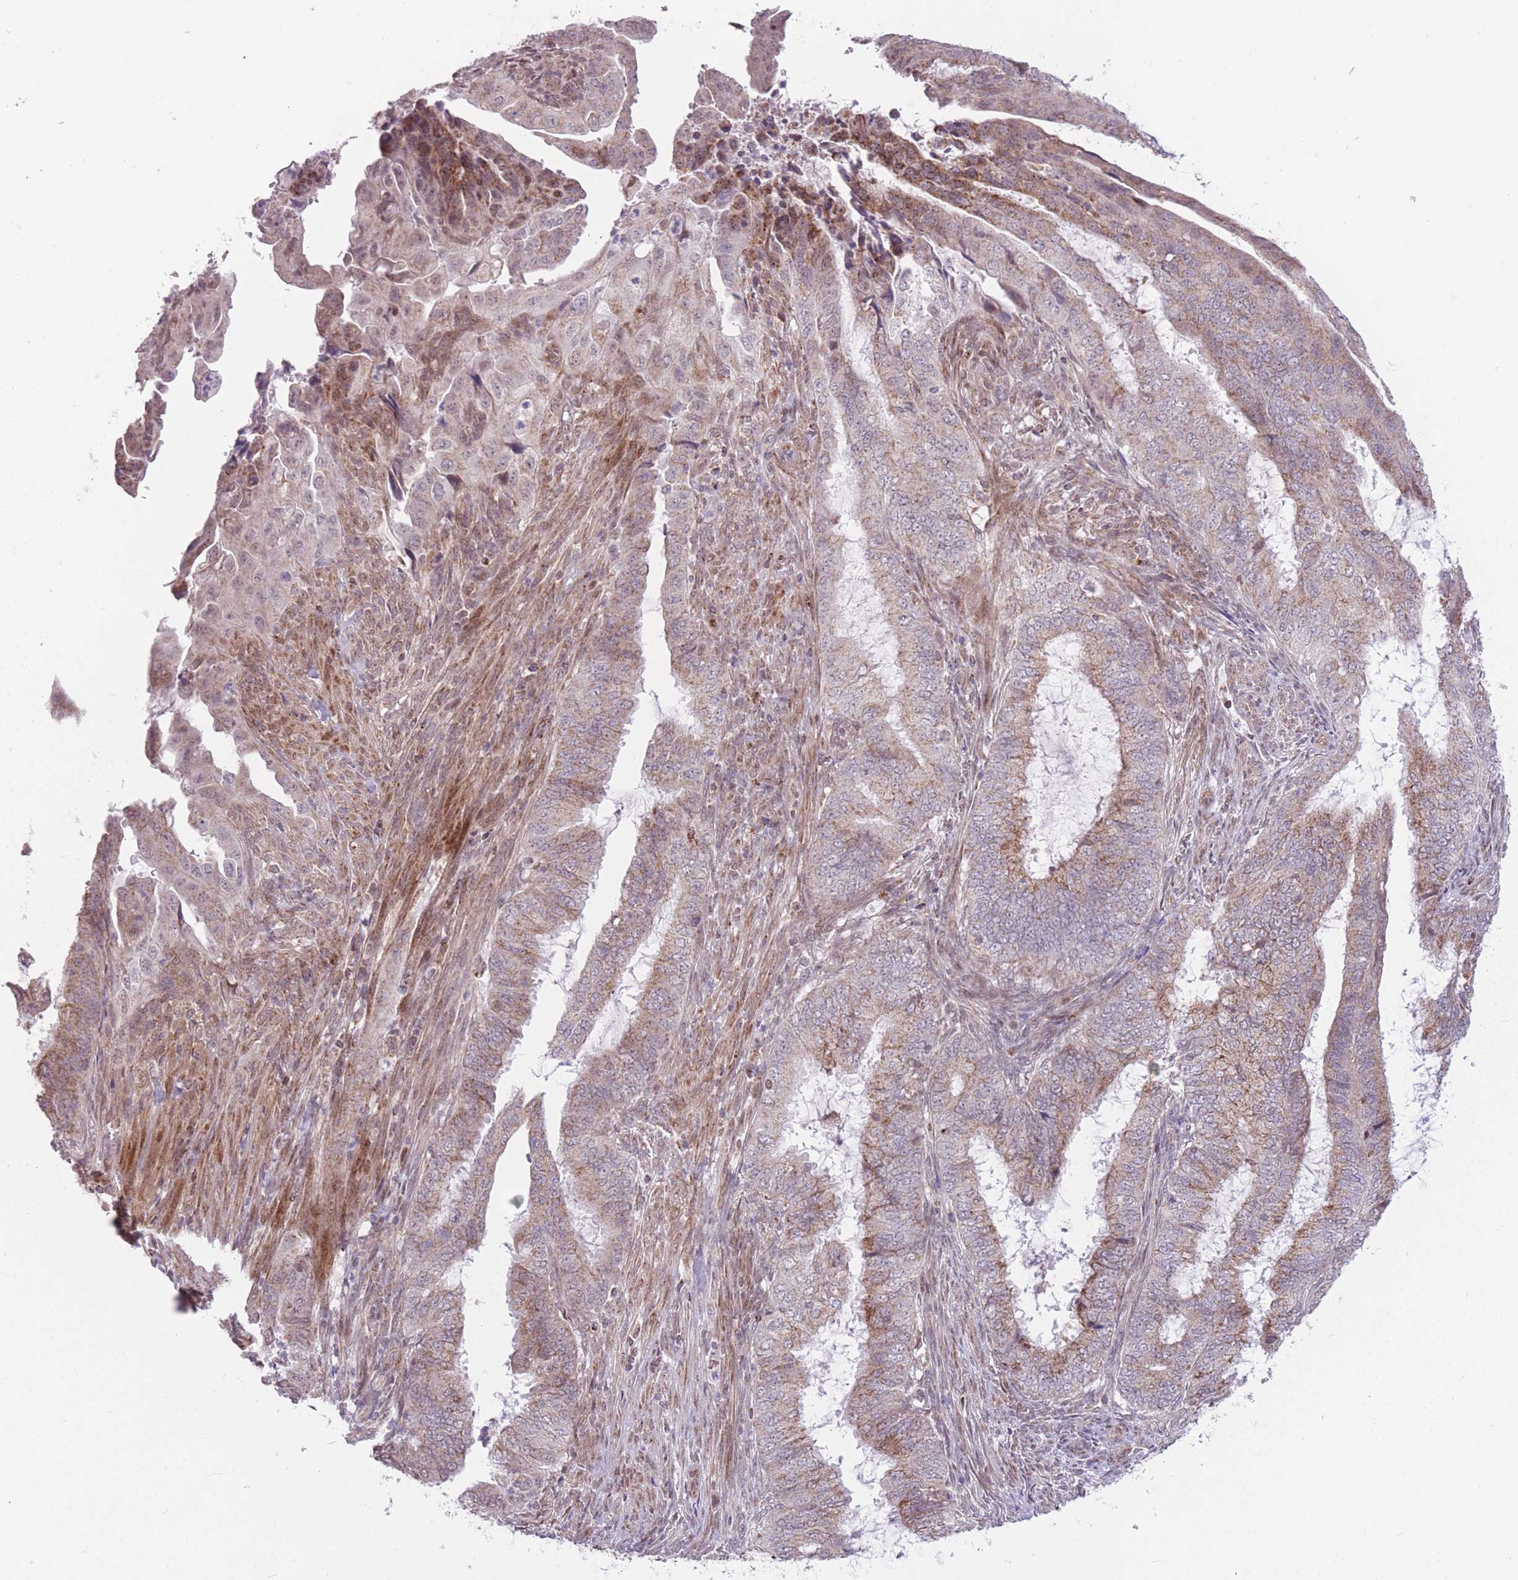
{"staining": {"intensity": "moderate", "quantity": ">75%", "location": "cytoplasmic/membranous"}, "tissue": "endometrial cancer", "cell_type": "Tumor cells", "image_type": "cancer", "snomed": [{"axis": "morphology", "description": "Adenocarcinoma, NOS"}, {"axis": "topography", "description": "Endometrium"}], "caption": "Endometrial cancer (adenocarcinoma) was stained to show a protein in brown. There is medium levels of moderate cytoplasmic/membranous expression in about >75% of tumor cells. The staining was performed using DAB to visualize the protein expression in brown, while the nuclei were stained in blue with hematoxylin (Magnification: 20x).", "gene": "DPYSL4", "patient": {"sex": "female", "age": 51}}